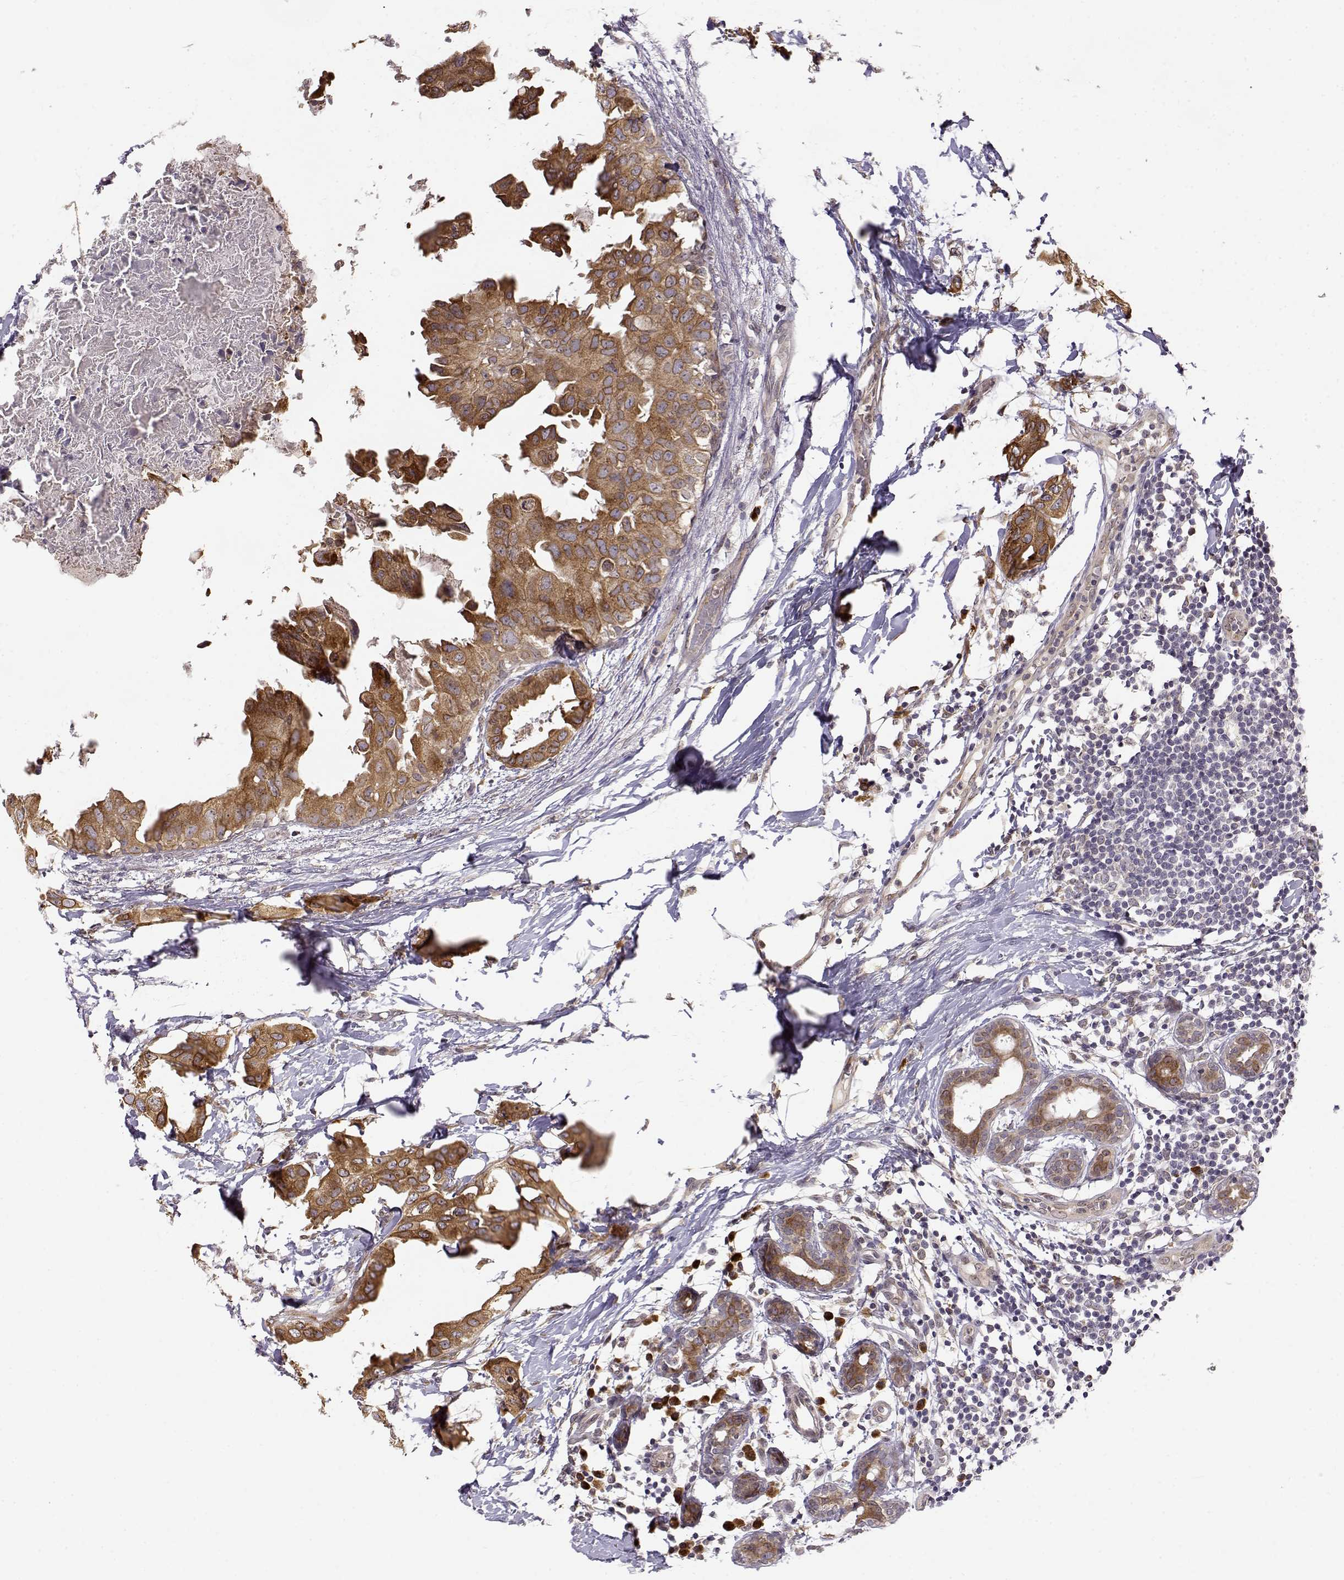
{"staining": {"intensity": "moderate", "quantity": ">75%", "location": "cytoplasmic/membranous"}, "tissue": "breast cancer", "cell_type": "Tumor cells", "image_type": "cancer", "snomed": [{"axis": "morphology", "description": "Normal tissue, NOS"}, {"axis": "morphology", "description": "Duct carcinoma"}, {"axis": "topography", "description": "Breast"}], "caption": "A brown stain shows moderate cytoplasmic/membranous staining of a protein in human invasive ductal carcinoma (breast) tumor cells.", "gene": "ERGIC2", "patient": {"sex": "female", "age": 40}}